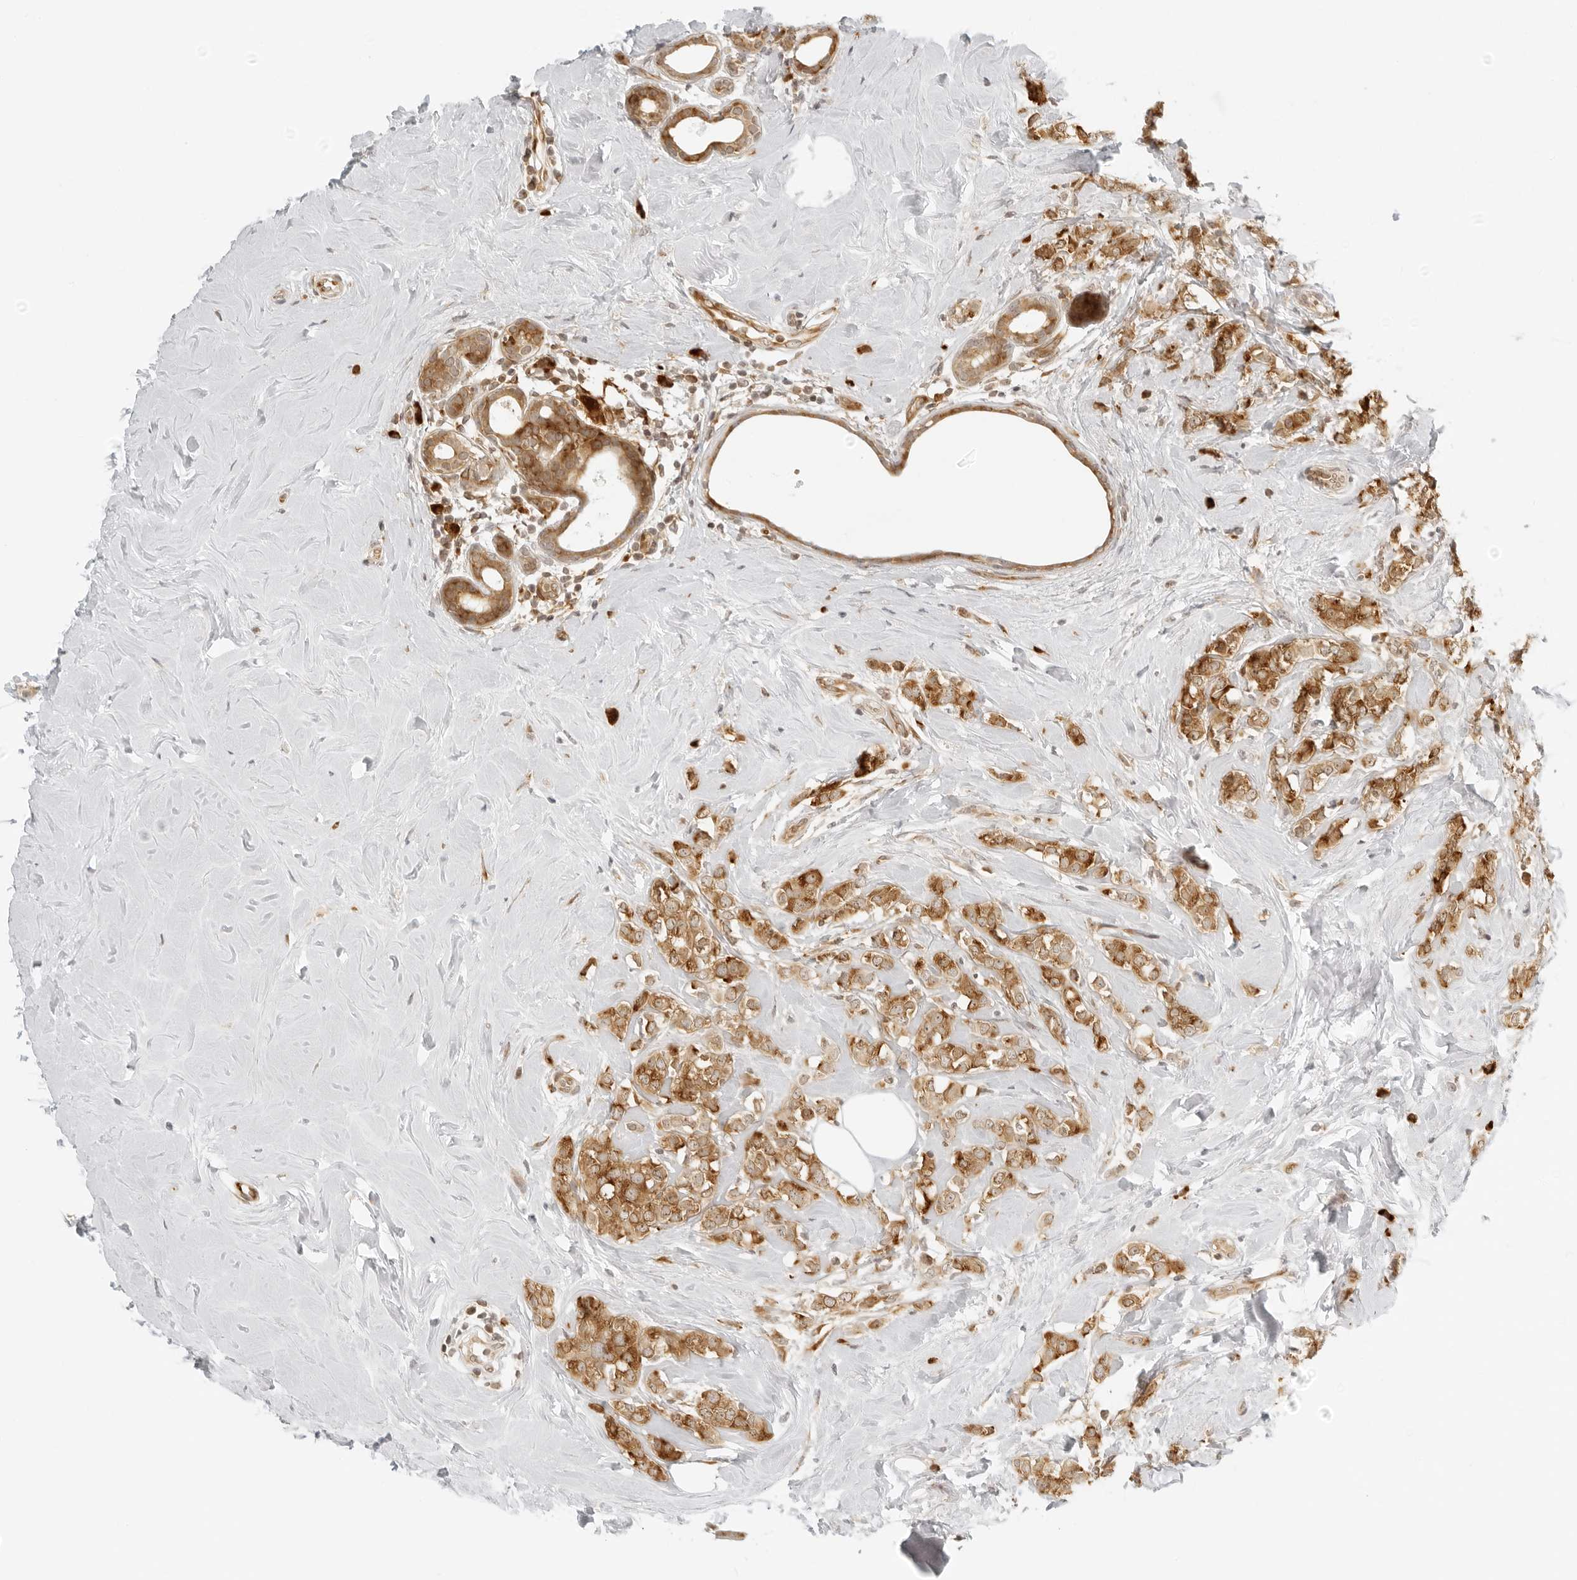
{"staining": {"intensity": "moderate", "quantity": ">75%", "location": "cytoplasmic/membranous"}, "tissue": "breast cancer", "cell_type": "Tumor cells", "image_type": "cancer", "snomed": [{"axis": "morphology", "description": "Lobular carcinoma"}, {"axis": "topography", "description": "Breast"}], "caption": "There is medium levels of moderate cytoplasmic/membranous staining in tumor cells of lobular carcinoma (breast), as demonstrated by immunohistochemical staining (brown color).", "gene": "EIF4G1", "patient": {"sex": "female", "age": 47}}